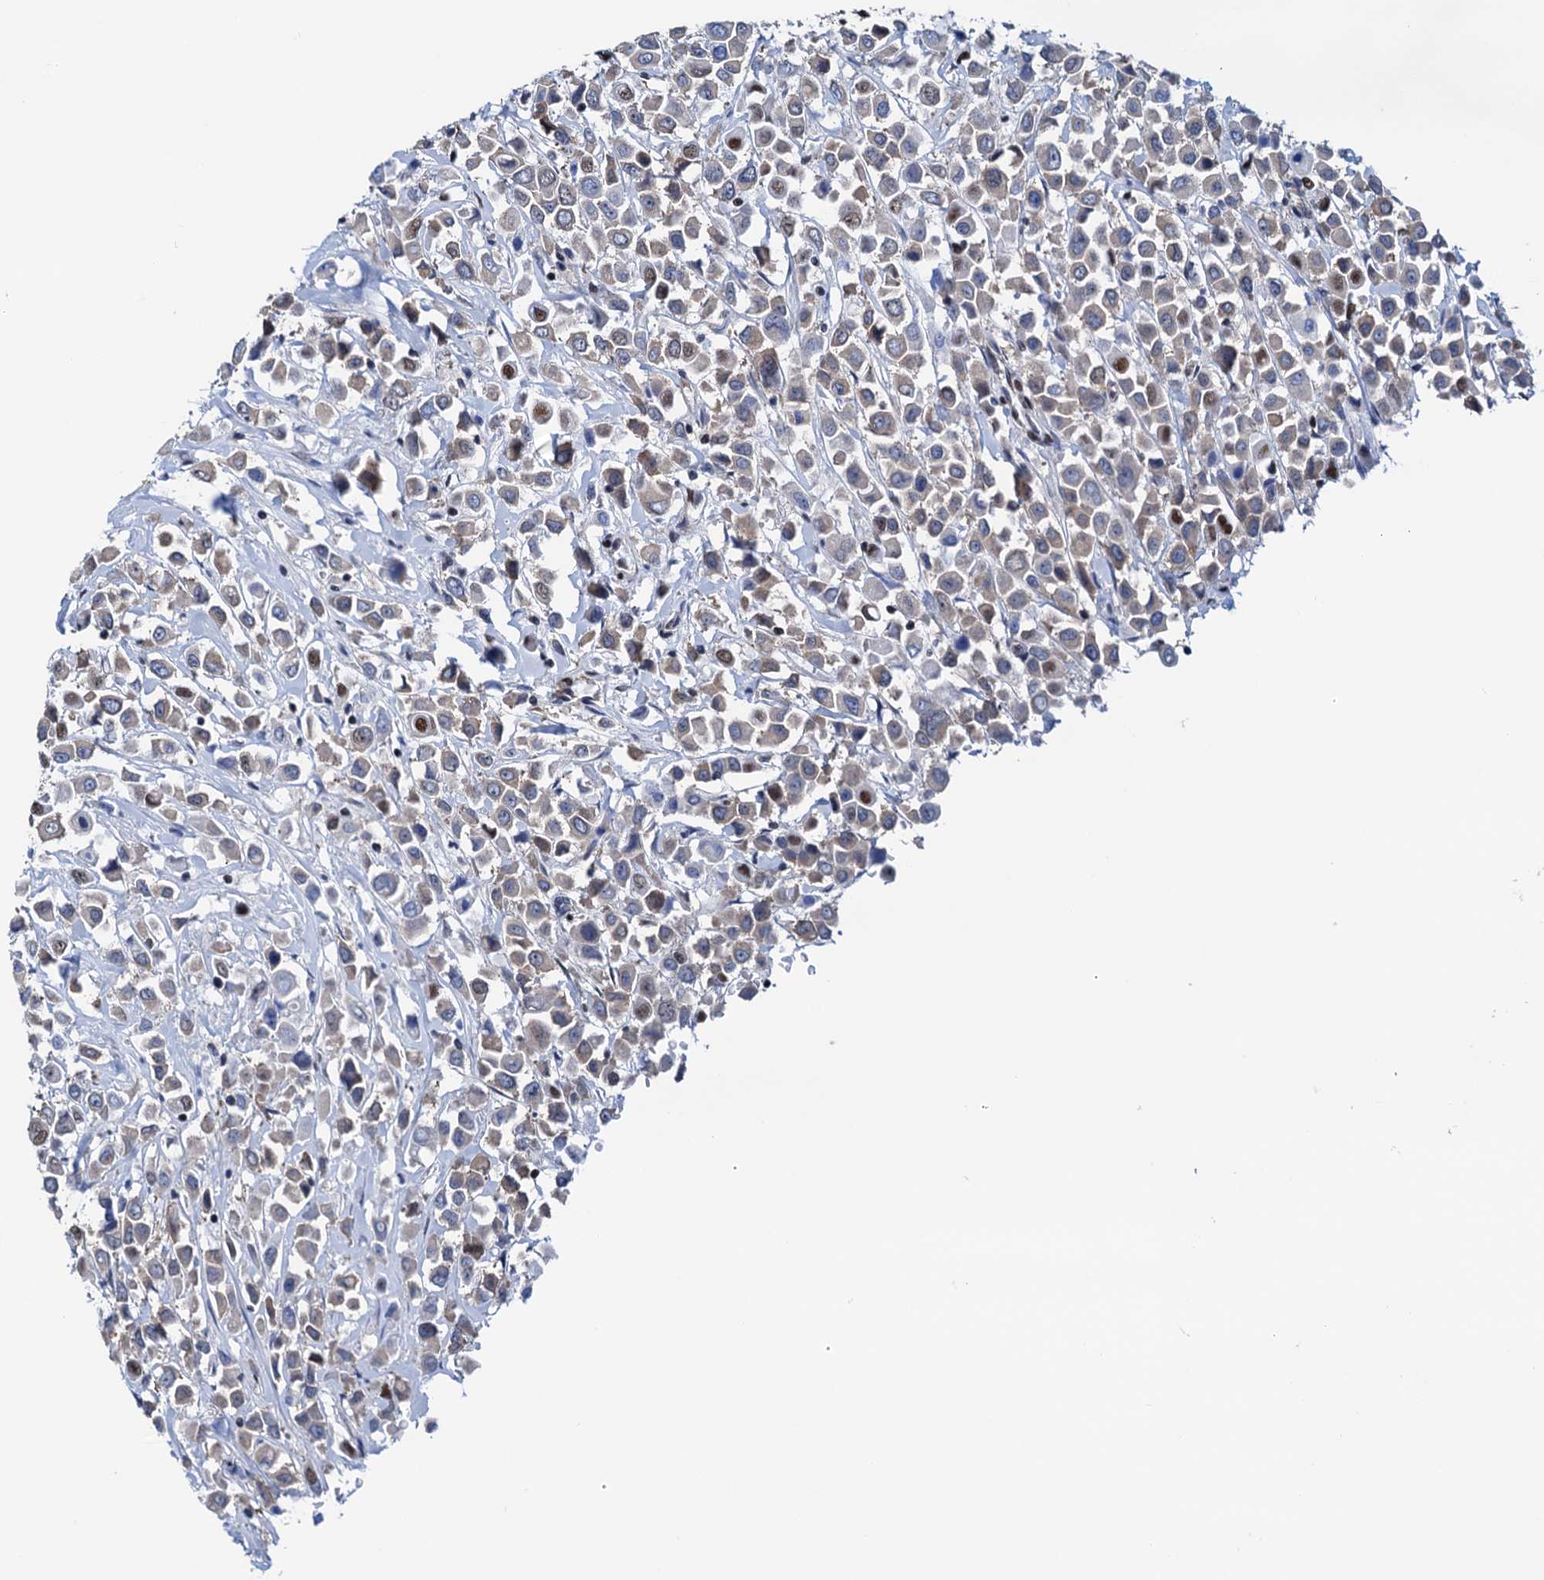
{"staining": {"intensity": "moderate", "quantity": "25%-75%", "location": "cytoplasmic/membranous,nuclear"}, "tissue": "breast cancer", "cell_type": "Tumor cells", "image_type": "cancer", "snomed": [{"axis": "morphology", "description": "Duct carcinoma"}, {"axis": "topography", "description": "Breast"}], "caption": "Protein expression analysis of breast cancer (invasive ductal carcinoma) shows moderate cytoplasmic/membranous and nuclear staining in approximately 25%-75% of tumor cells.", "gene": "SLTM", "patient": {"sex": "female", "age": 61}}